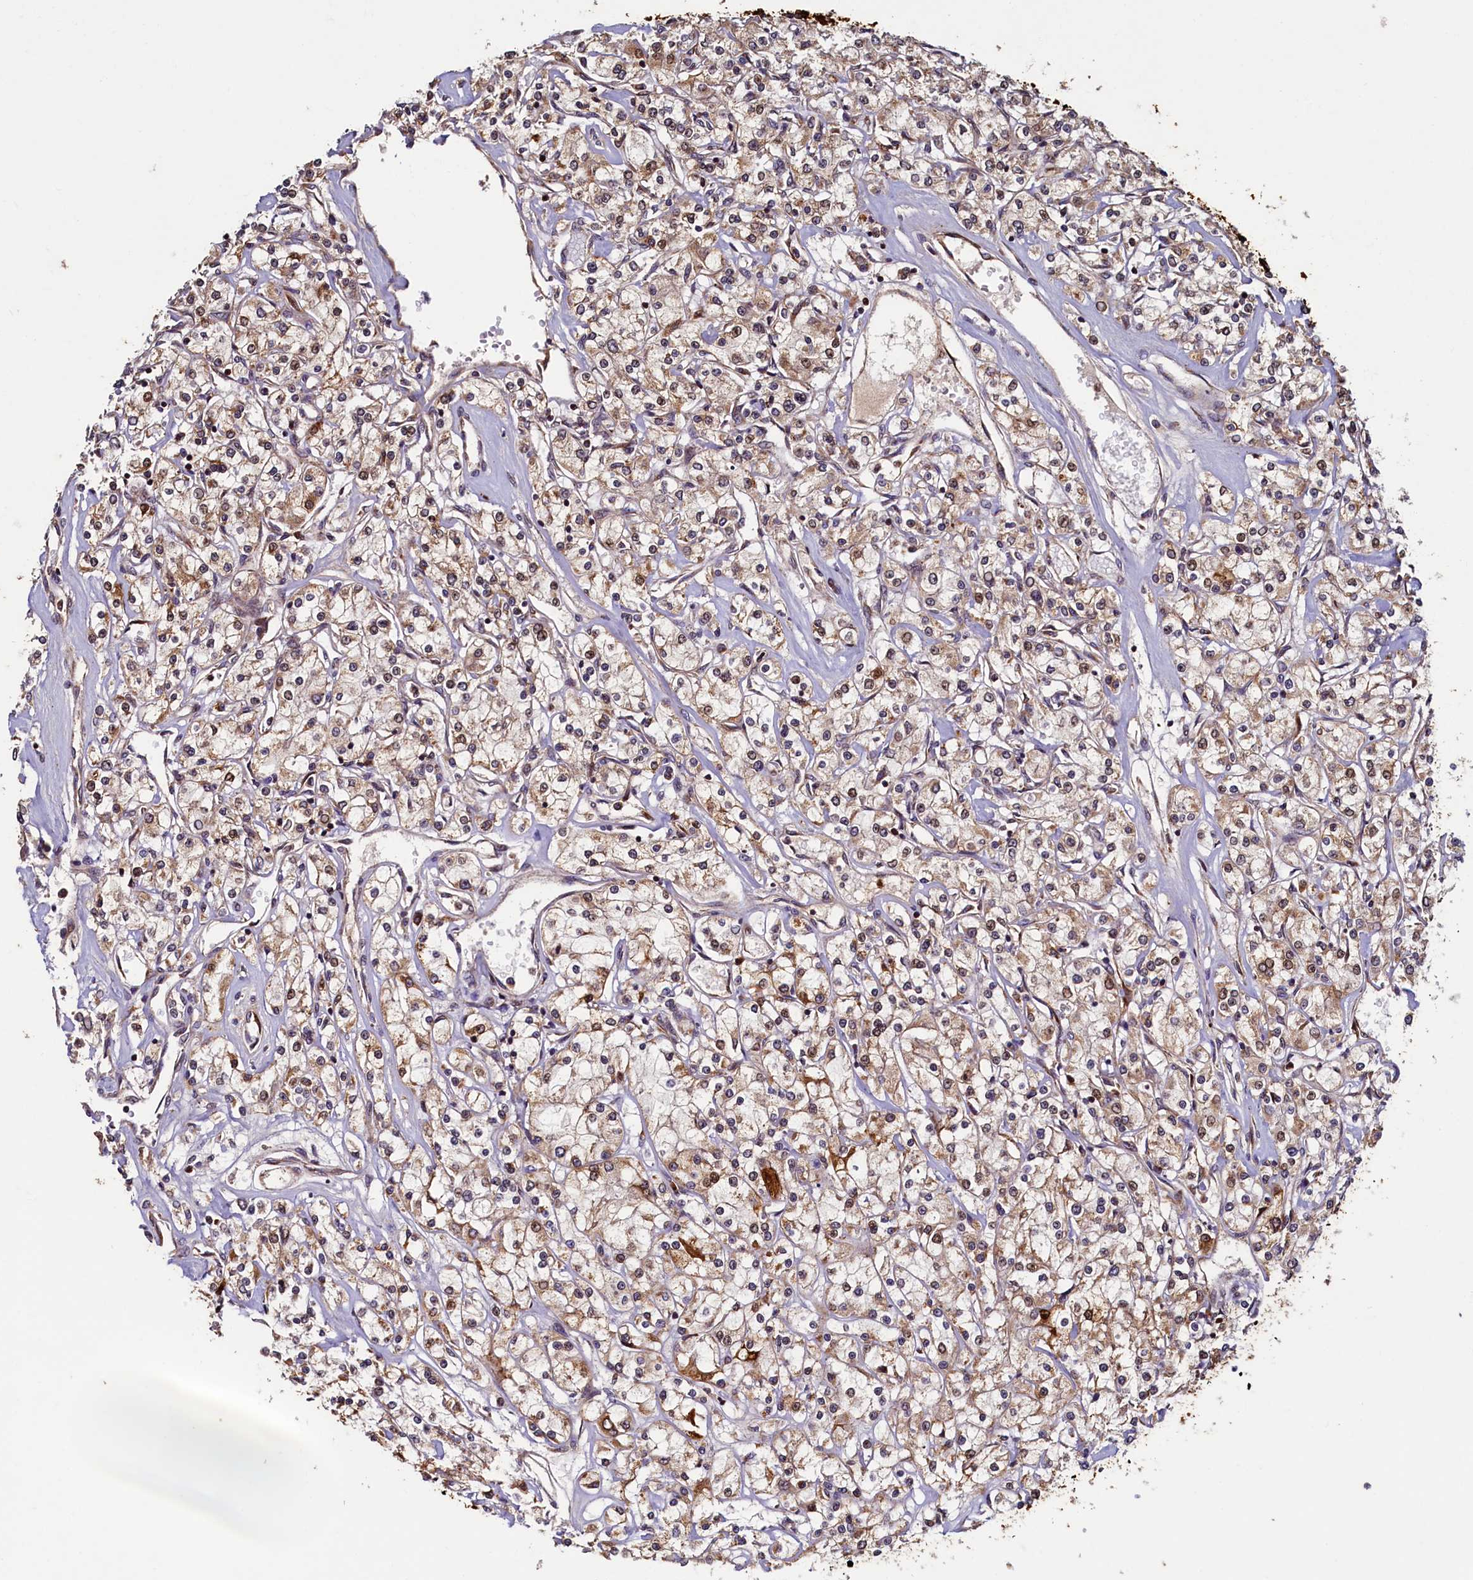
{"staining": {"intensity": "moderate", "quantity": "25%-75%", "location": "cytoplasmic/membranous,nuclear"}, "tissue": "renal cancer", "cell_type": "Tumor cells", "image_type": "cancer", "snomed": [{"axis": "morphology", "description": "Adenocarcinoma, NOS"}, {"axis": "topography", "description": "Kidney"}], "caption": "High-magnification brightfield microscopy of renal cancer (adenocarcinoma) stained with DAB (brown) and counterstained with hematoxylin (blue). tumor cells exhibit moderate cytoplasmic/membranous and nuclear staining is seen in approximately25%-75% of cells. (IHC, brightfield microscopy, high magnification).", "gene": "NCKAP5L", "patient": {"sex": "female", "age": 59}}